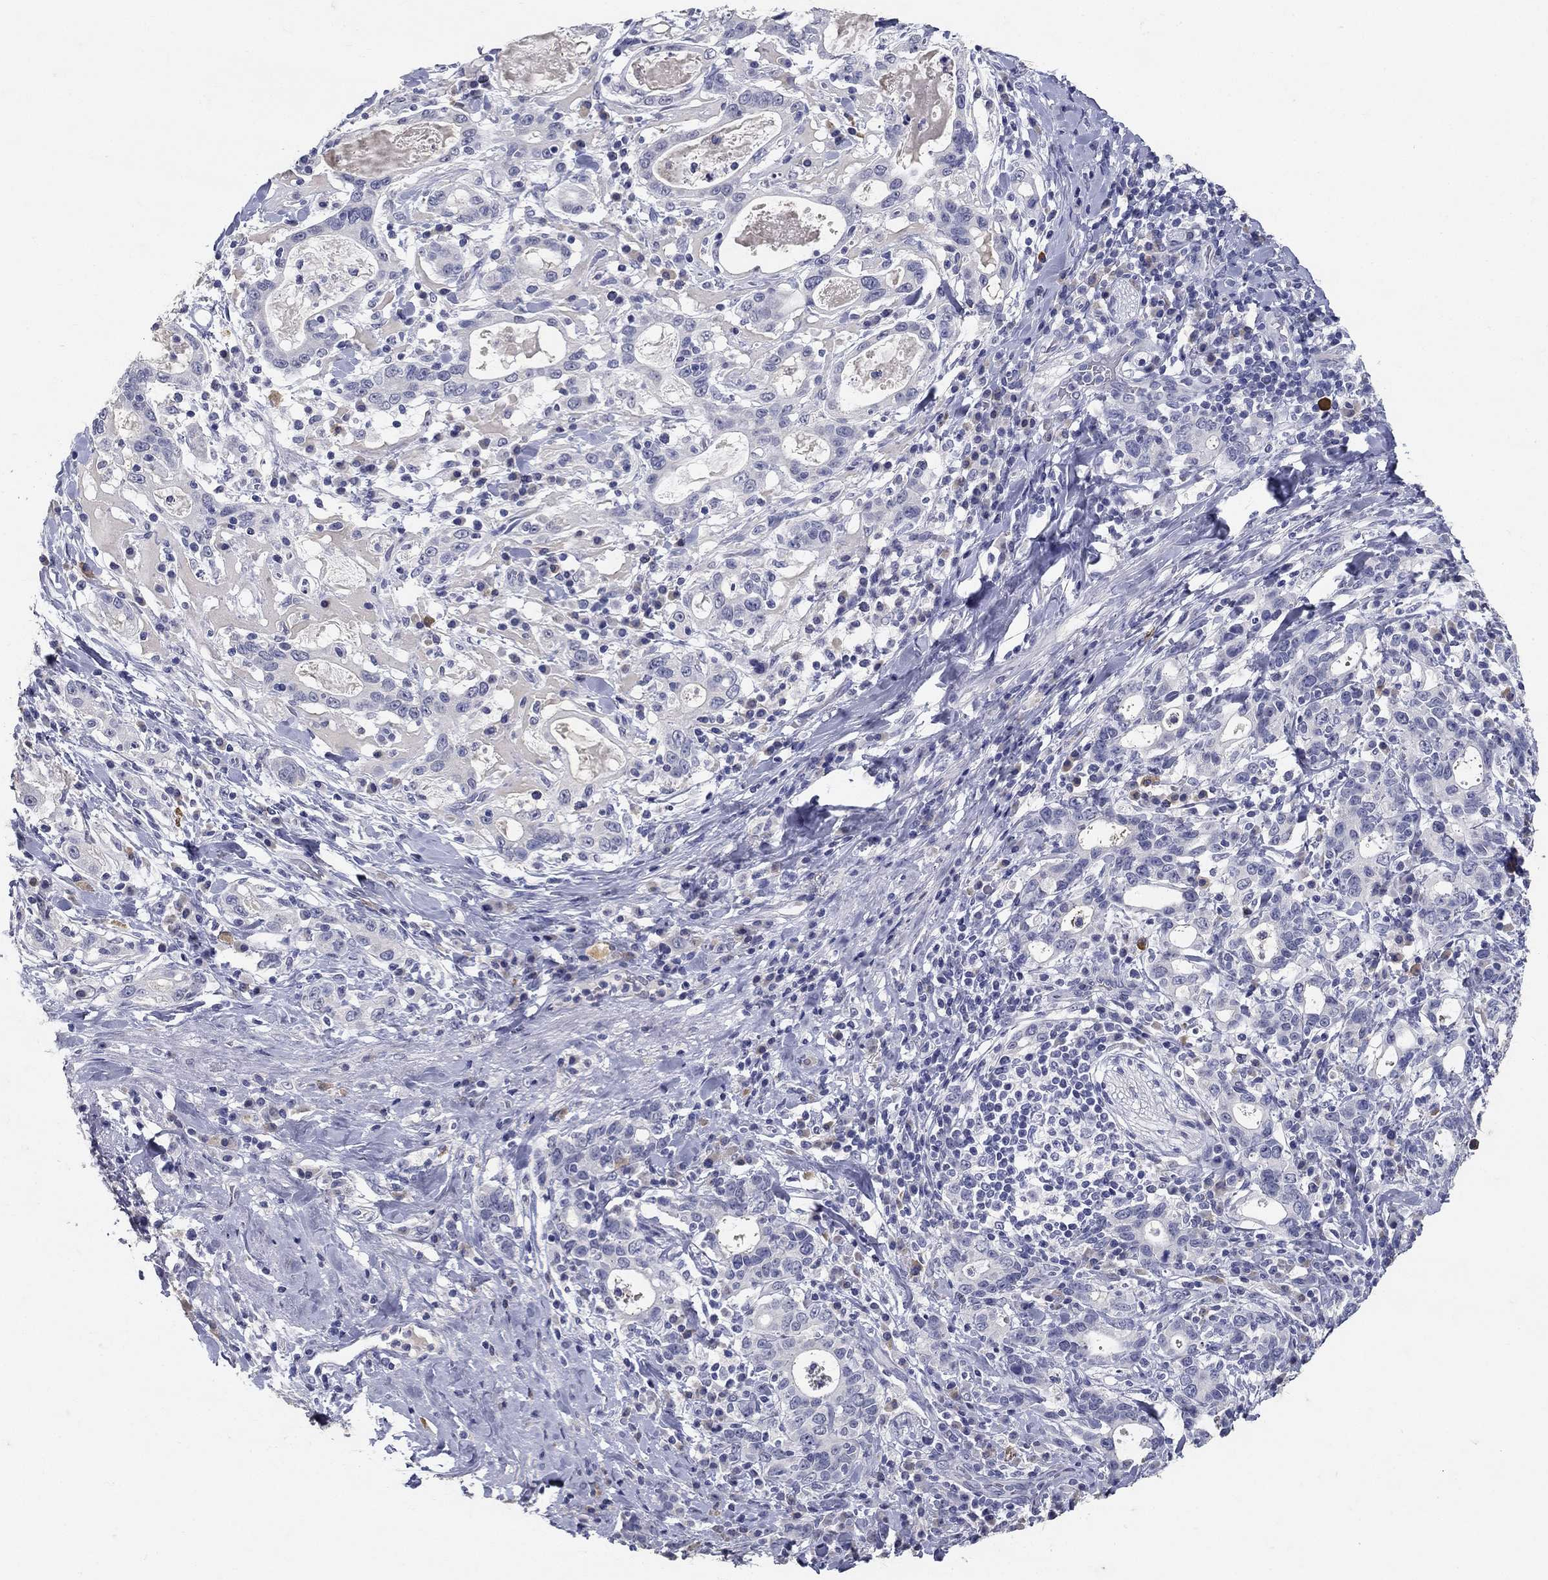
{"staining": {"intensity": "negative", "quantity": "none", "location": "none"}, "tissue": "stomach cancer", "cell_type": "Tumor cells", "image_type": "cancer", "snomed": [{"axis": "morphology", "description": "Adenocarcinoma, NOS"}, {"axis": "topography", "description": "Stomach"}], "caption": "Protein analysis of adenocarcinoma (stomach) shows no significant staining in tumor cells.", "gene": "POMC", "patient": {"sex": "male", "age": 79}}